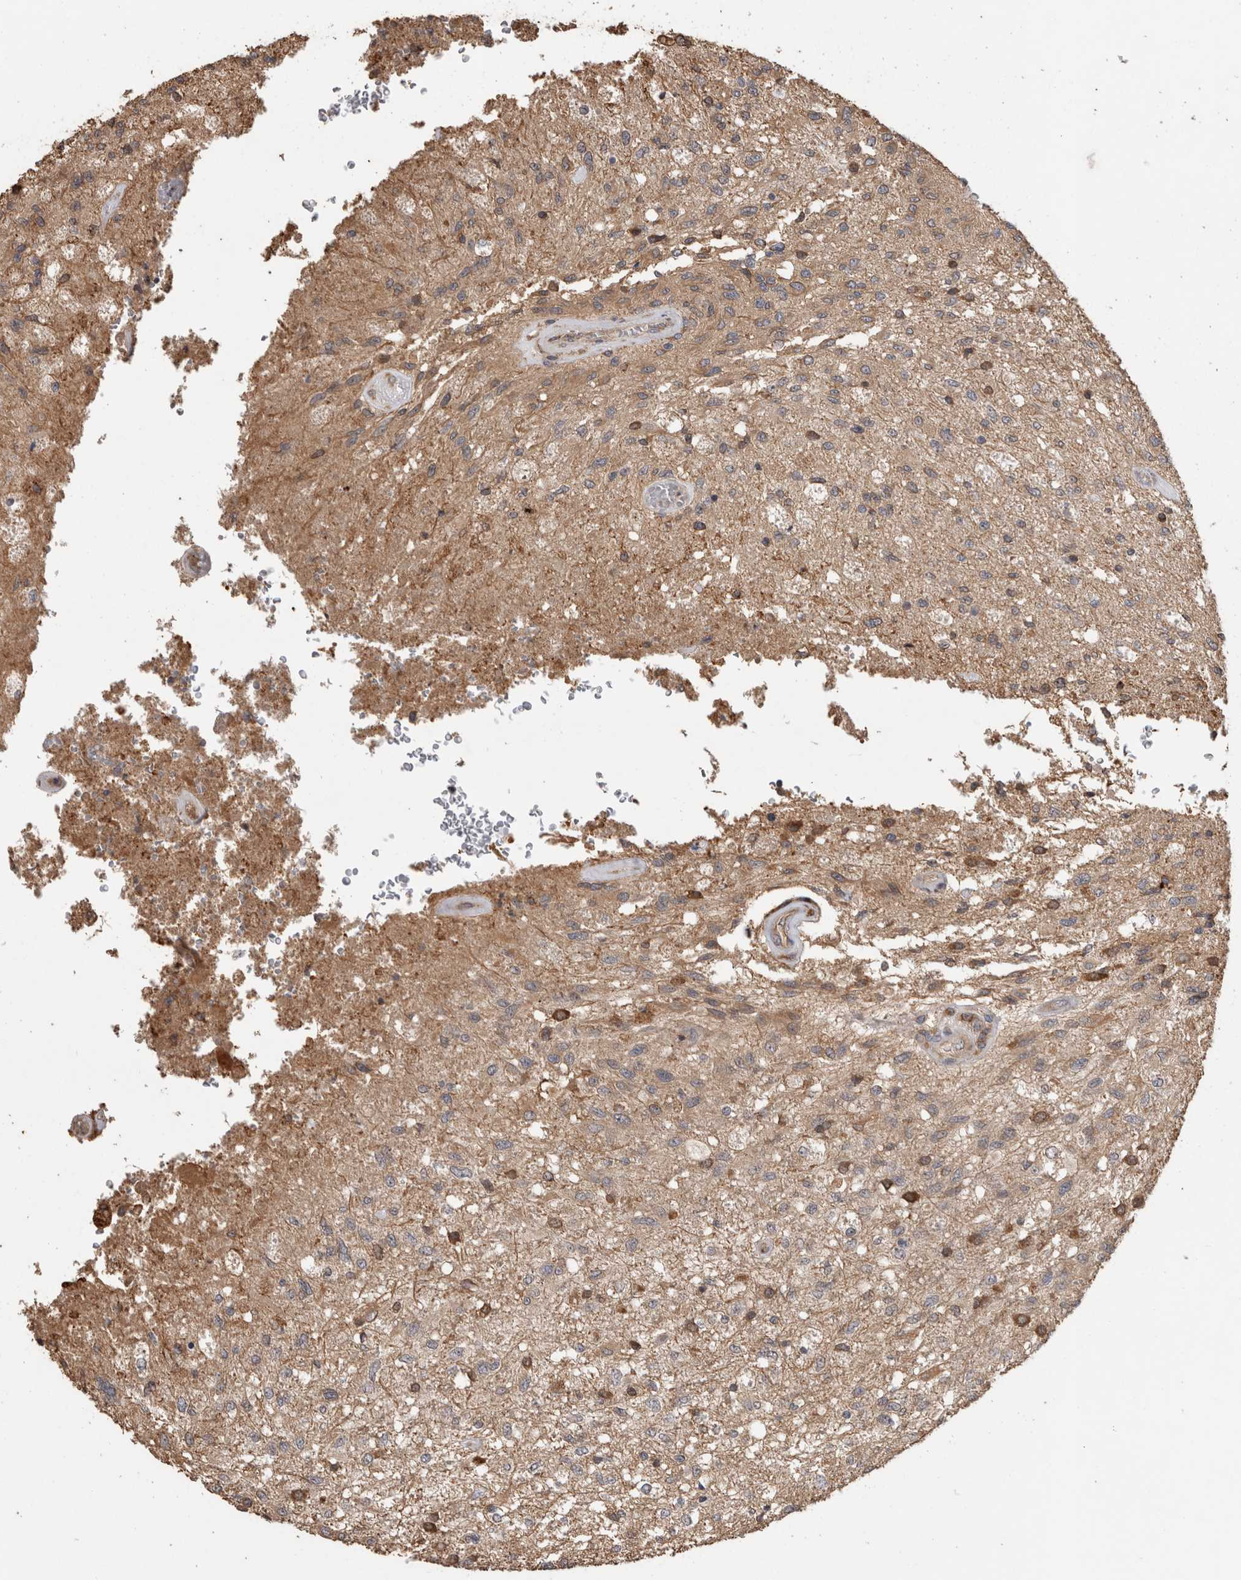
{"staining": {"intensity": "moderate", "quantity": "<25%", "location": "cytoplasmic/membranous"}, "tissue": "glioma", "cell_type": "Tumor cells", "image_type": "cancer", "snomed": [{"axis": "morphology", "description": "Normal tissue, NOS"}, {"axis": "morphology", "description": "Glioma, malignant, High grade"}, {"axis": "topography", "description": "Cerebral cortex"}], "caption": "The photomicrograph exhibits a brown stain indicating the presence of a protein in the cytoplasmic/membranous of tumor cells in malignant glioma (high-grade).", "gene": "TBCE", "patient": {"sex": "male", "age": 77}}